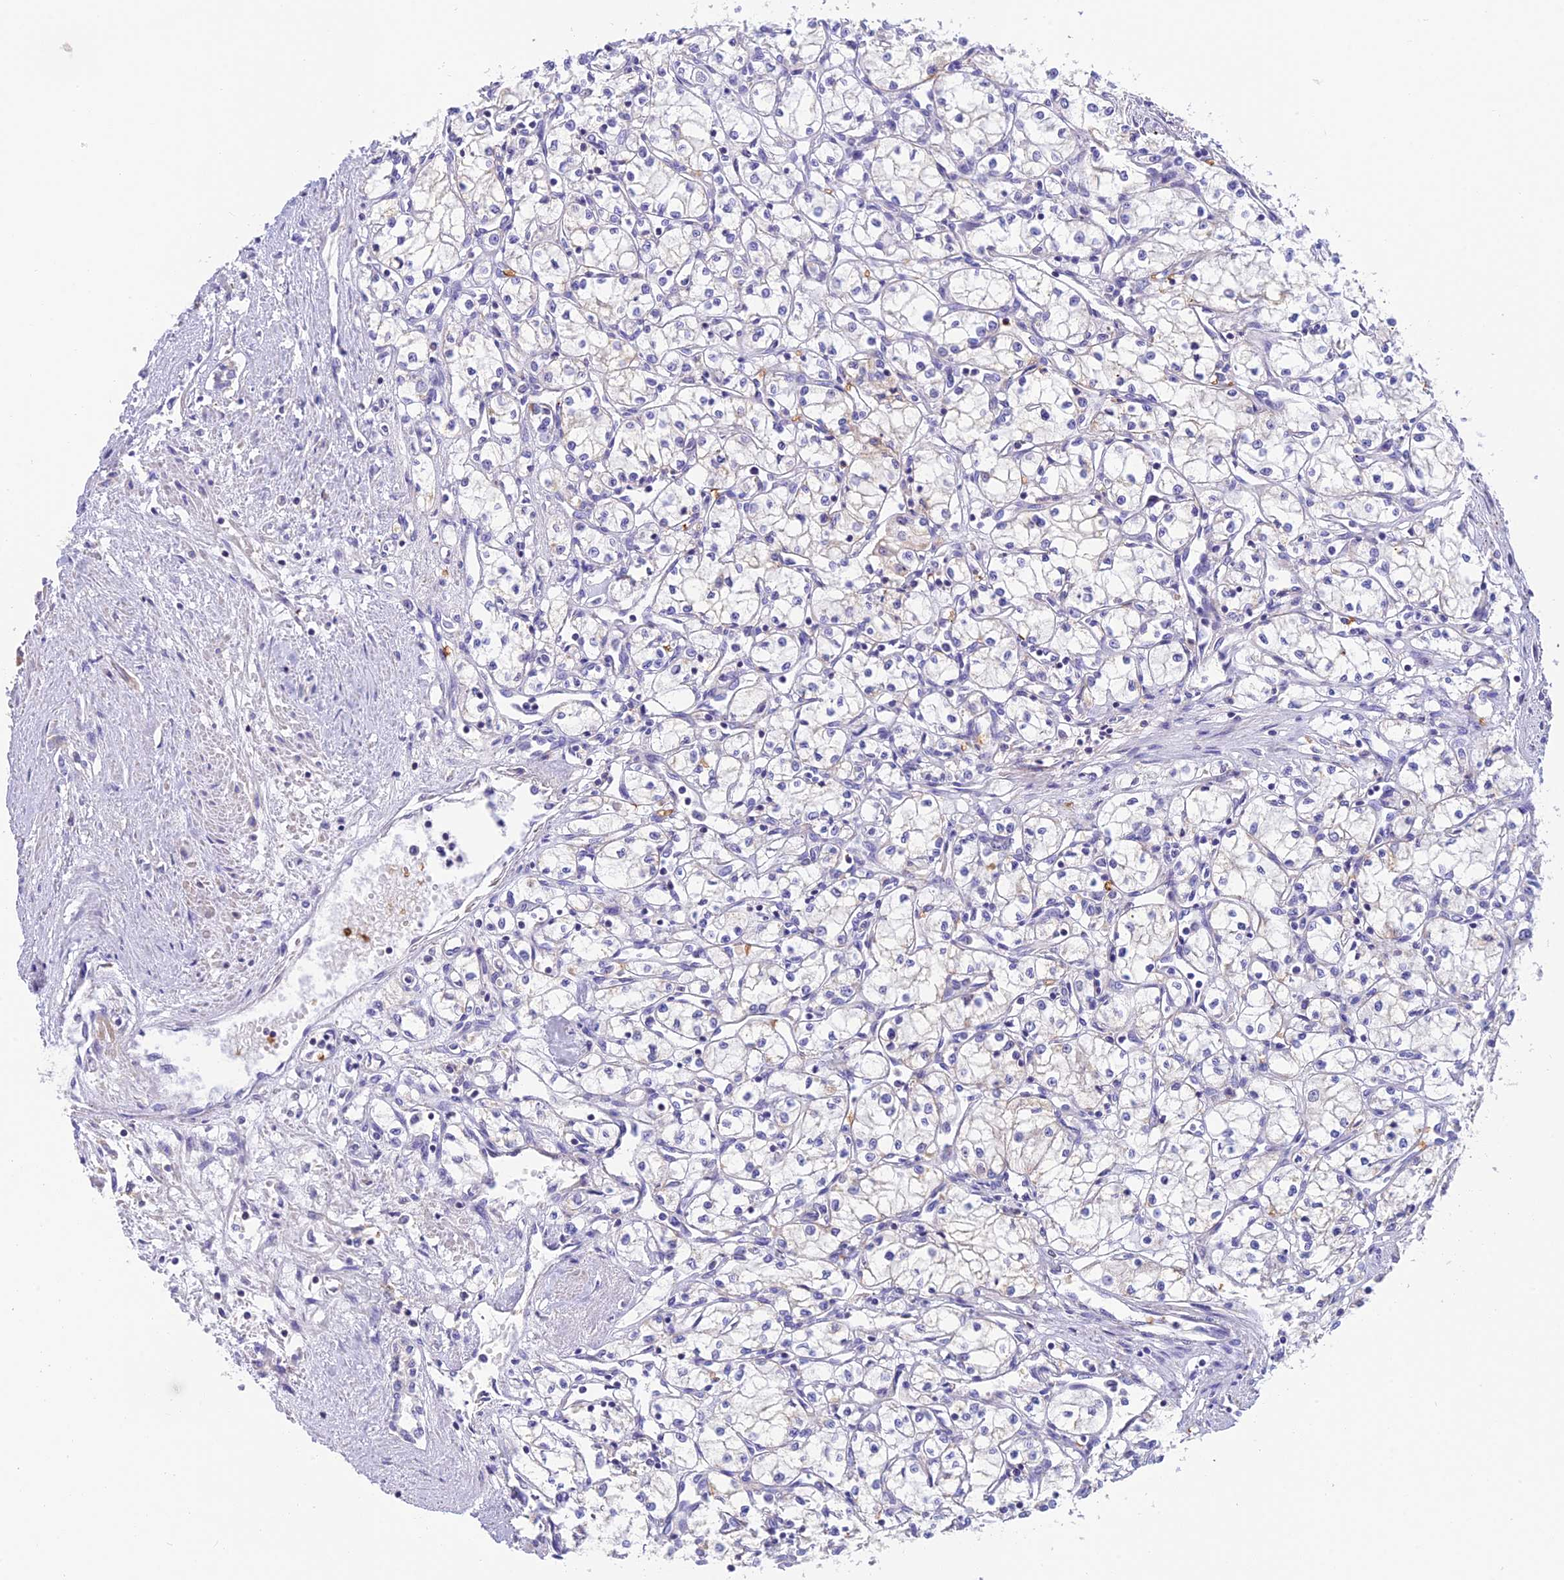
{"staining": {"intensity": "negative", "quantity": "none", "location": "none"}, "tissue": "renal cancer", "cell_type": "Tumor cells", "image_type": "cancer", "snomed": [{"axis": "morphology", "description": "Adenocarcinoma, NOS"}, {"axis": "topography", "description": "Kidney"}], "caption": "Immunohistochemistry (IHC) image of neoplastic tissue: renal adenocarcinoma stained with DAB demonstrates no significant protein expression in tumor cells.", "gene": "LPXN", "patient": {"sex": "male", "age": 59}}